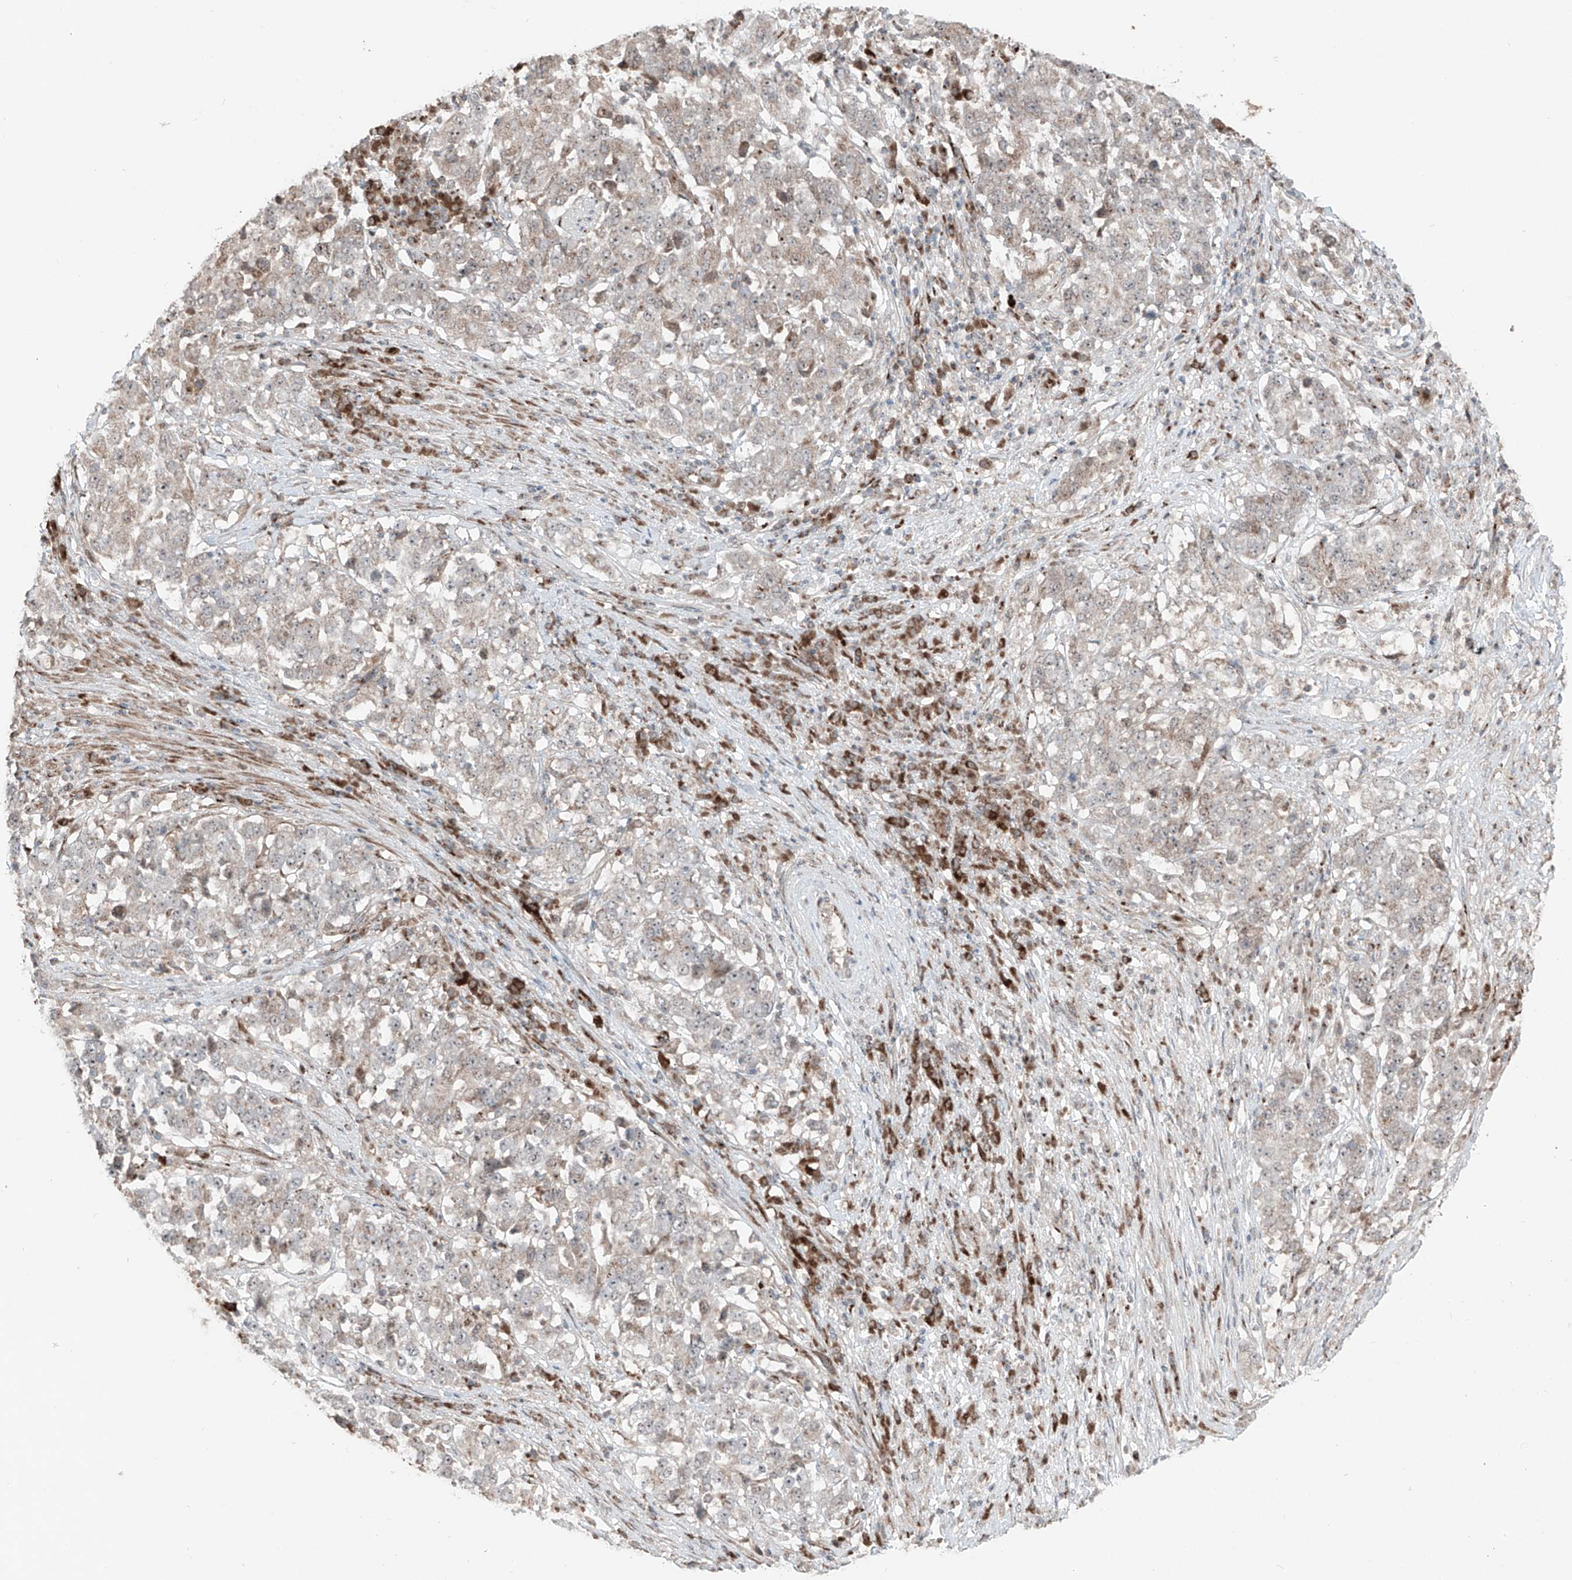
{"staining": {"intensity": "weak", "quantity": "<25%", "location": "cytoplasmic/membranous"}, "tissue": "stomach cancer", "cell_type": "Tumor cells", "image_type": "cancer", "snomed": [{"axis": "morphology", "description": "Adenocarcinoma, NOS"}, {"axis": "topography", "description": "Stomach"}], "caption": "Immunohistochemistry photomicrograph of human adenocarcinoma (stomach) stained for a protein (brown), which demonstrates no expression in tumor cells.", "gene": "ERLEC1", "patient": {"sex": "male", "age": 59}}